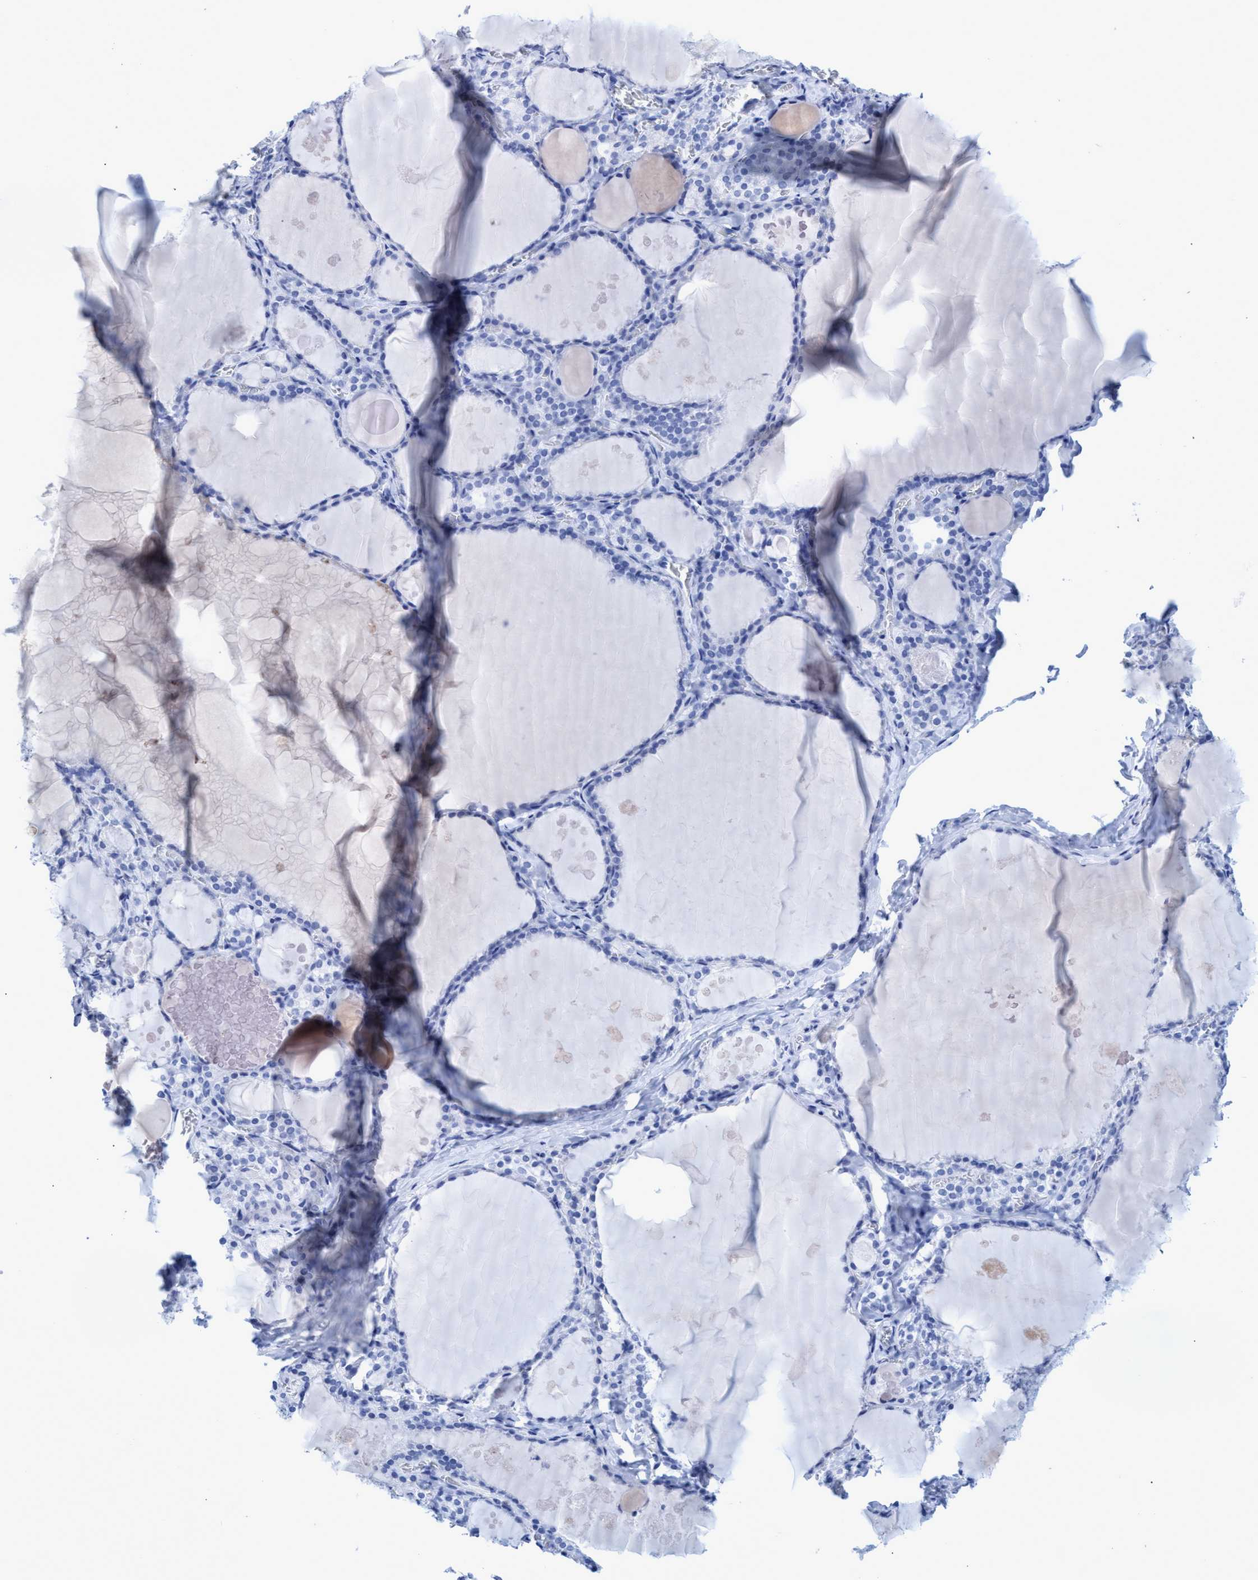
{"staining": {"intensity": "negative", "quantity": "none", "location": "none"}, "tissue": "thyroid gland", "cell_type": "Glandular cells", "image_type": "normal", "snomed": [{"axis": "morphology", "description": "Normal tissue, NOS"}, {"axis": "topography", "description": "Thyroid gland"}], "caption": "High power microscopy photomicrograph of an immunohistochemistry image of benign thyroid gland, revealing no significant positivity in glandular cells.", "gene": "INSL6", "patient": {"sex": "male", "age": 56}}